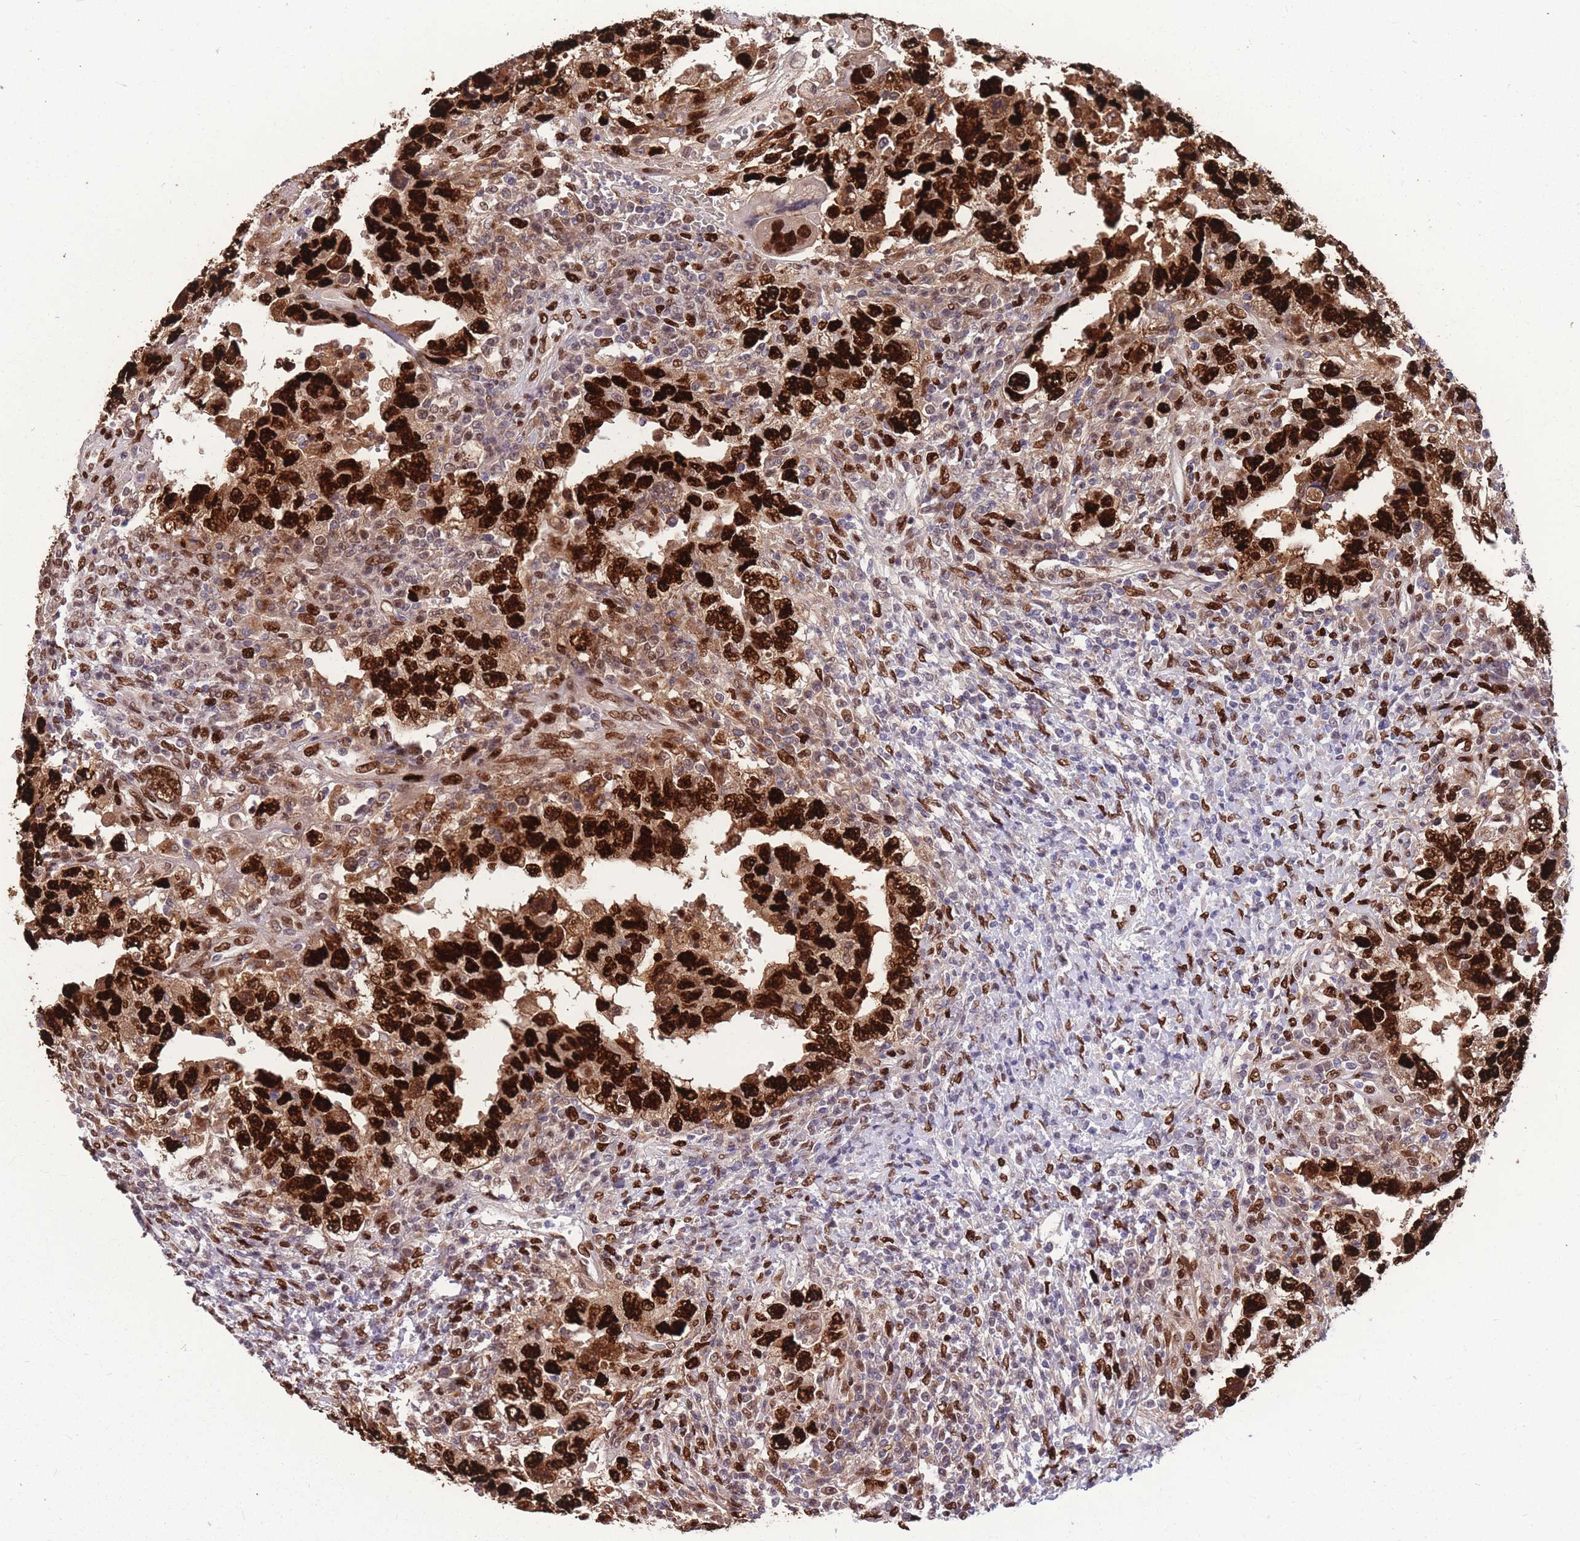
{"staining": {"intensity": "strong", "quantity": ">75%", "location": "nuclear"}, "tissue": "testis cancer", "cell_type": "Tumor cells", "image_type": "cancer", "snomed": [{"axis": "morphology", "description": "Carcinoma, Embryonal, NOS"}, {"axis": "topography", "description": "Testis"}], "caption": "A high amount of strong nuclear expression is present in approximately >75% of tumor cells in testis cancer tissue.", "gene": "NASP", "patient": {"sex": "male", "age": 26}}